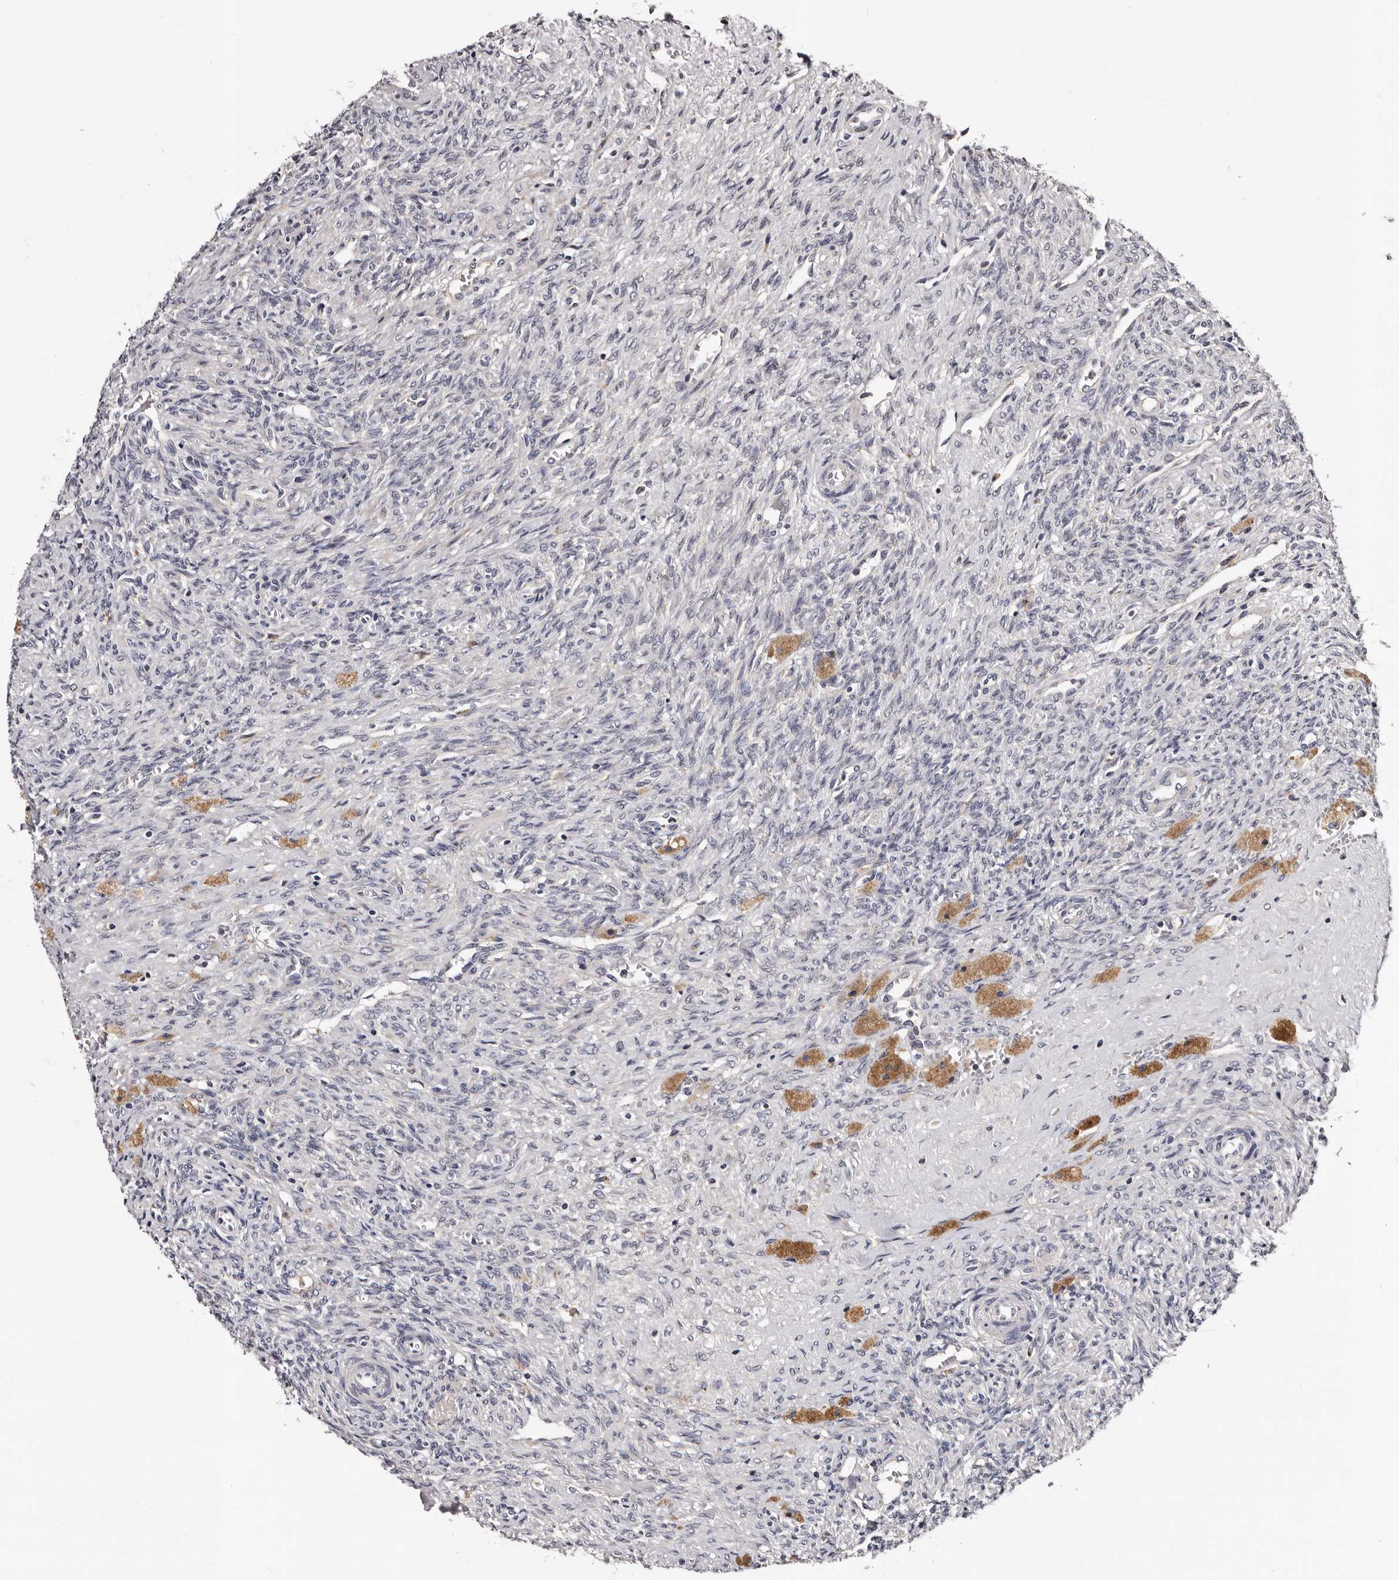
{"staining": {"intensity": "weak", "quantity": ">75%", "location": "cytoplasmic/membranous"}, "tissue": "ovary", "cell_type": "Follicle cells", "image_type": "normal", "snomed": [{"axis": "morphology", "description": "Normal tissue, NOS"}, {"axis": "topography", "description": "Ovary"}], "caption": "Unremarkable ovary demonstrates weak cytoplasmic/membranous staining in about >75% of follicle cells, visualized by immunohistochemistry.", "gene": "TAF4B", "patient": {"sex": "female", "age": 41}}